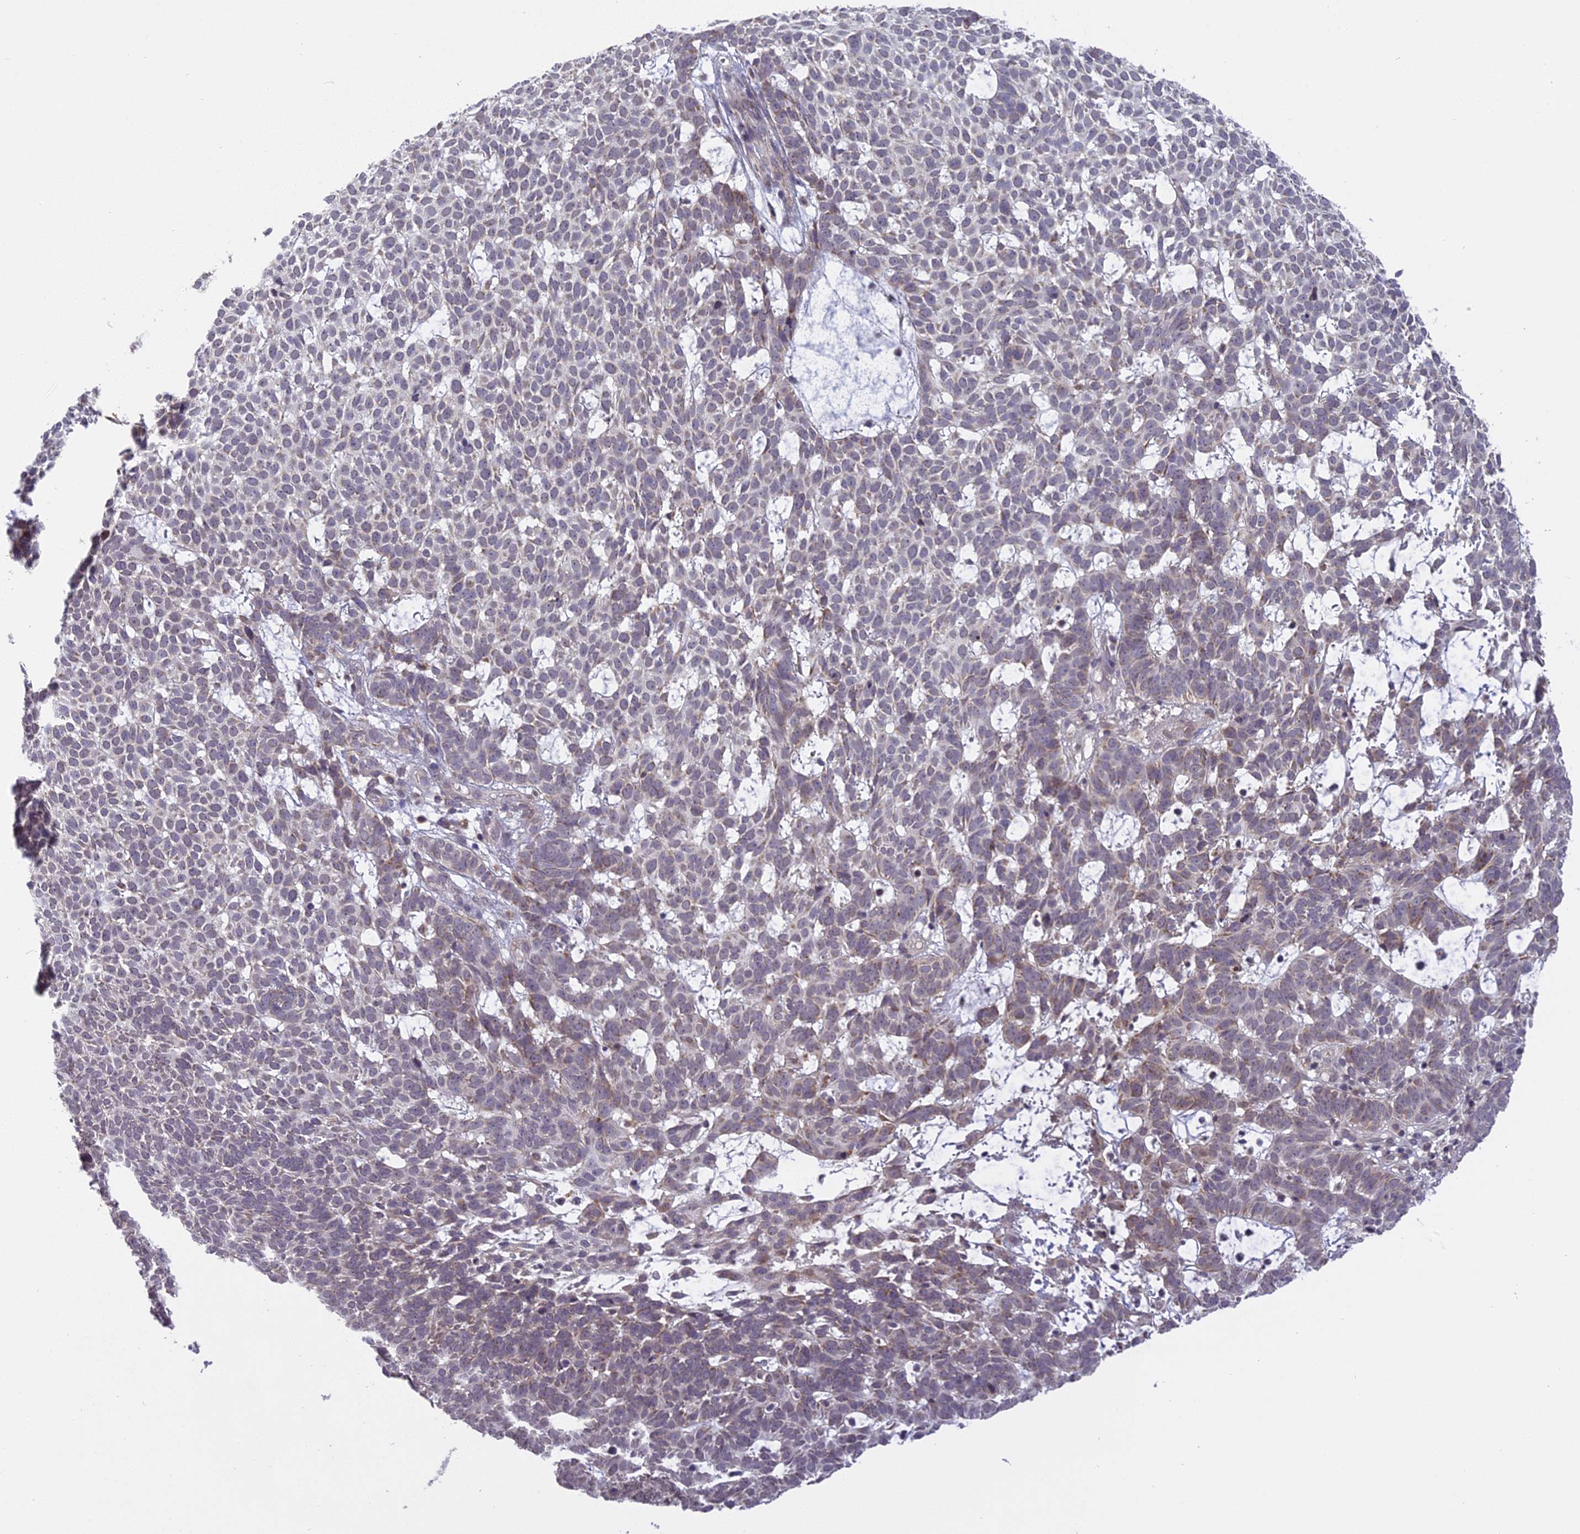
{"staining": {"intensity": "weak", "quantity": "<25%", "location": "cytoplasmic/membranous"}, "tissue": "skin cancer", "cell_type": "Tumor cells", "image_type": "cancer", "snomed": [{"axis": "morphology", "description": "Basal cell carcinoma"}, {"axis": "topography", "description": "Skin"}], "caption": "Immunohistochemical staining of human skin basal cell carcinoma displays no significant positivity in tumor cells.", "gene": "ERG28", "patient": {"sex": "female", "age": 78}}